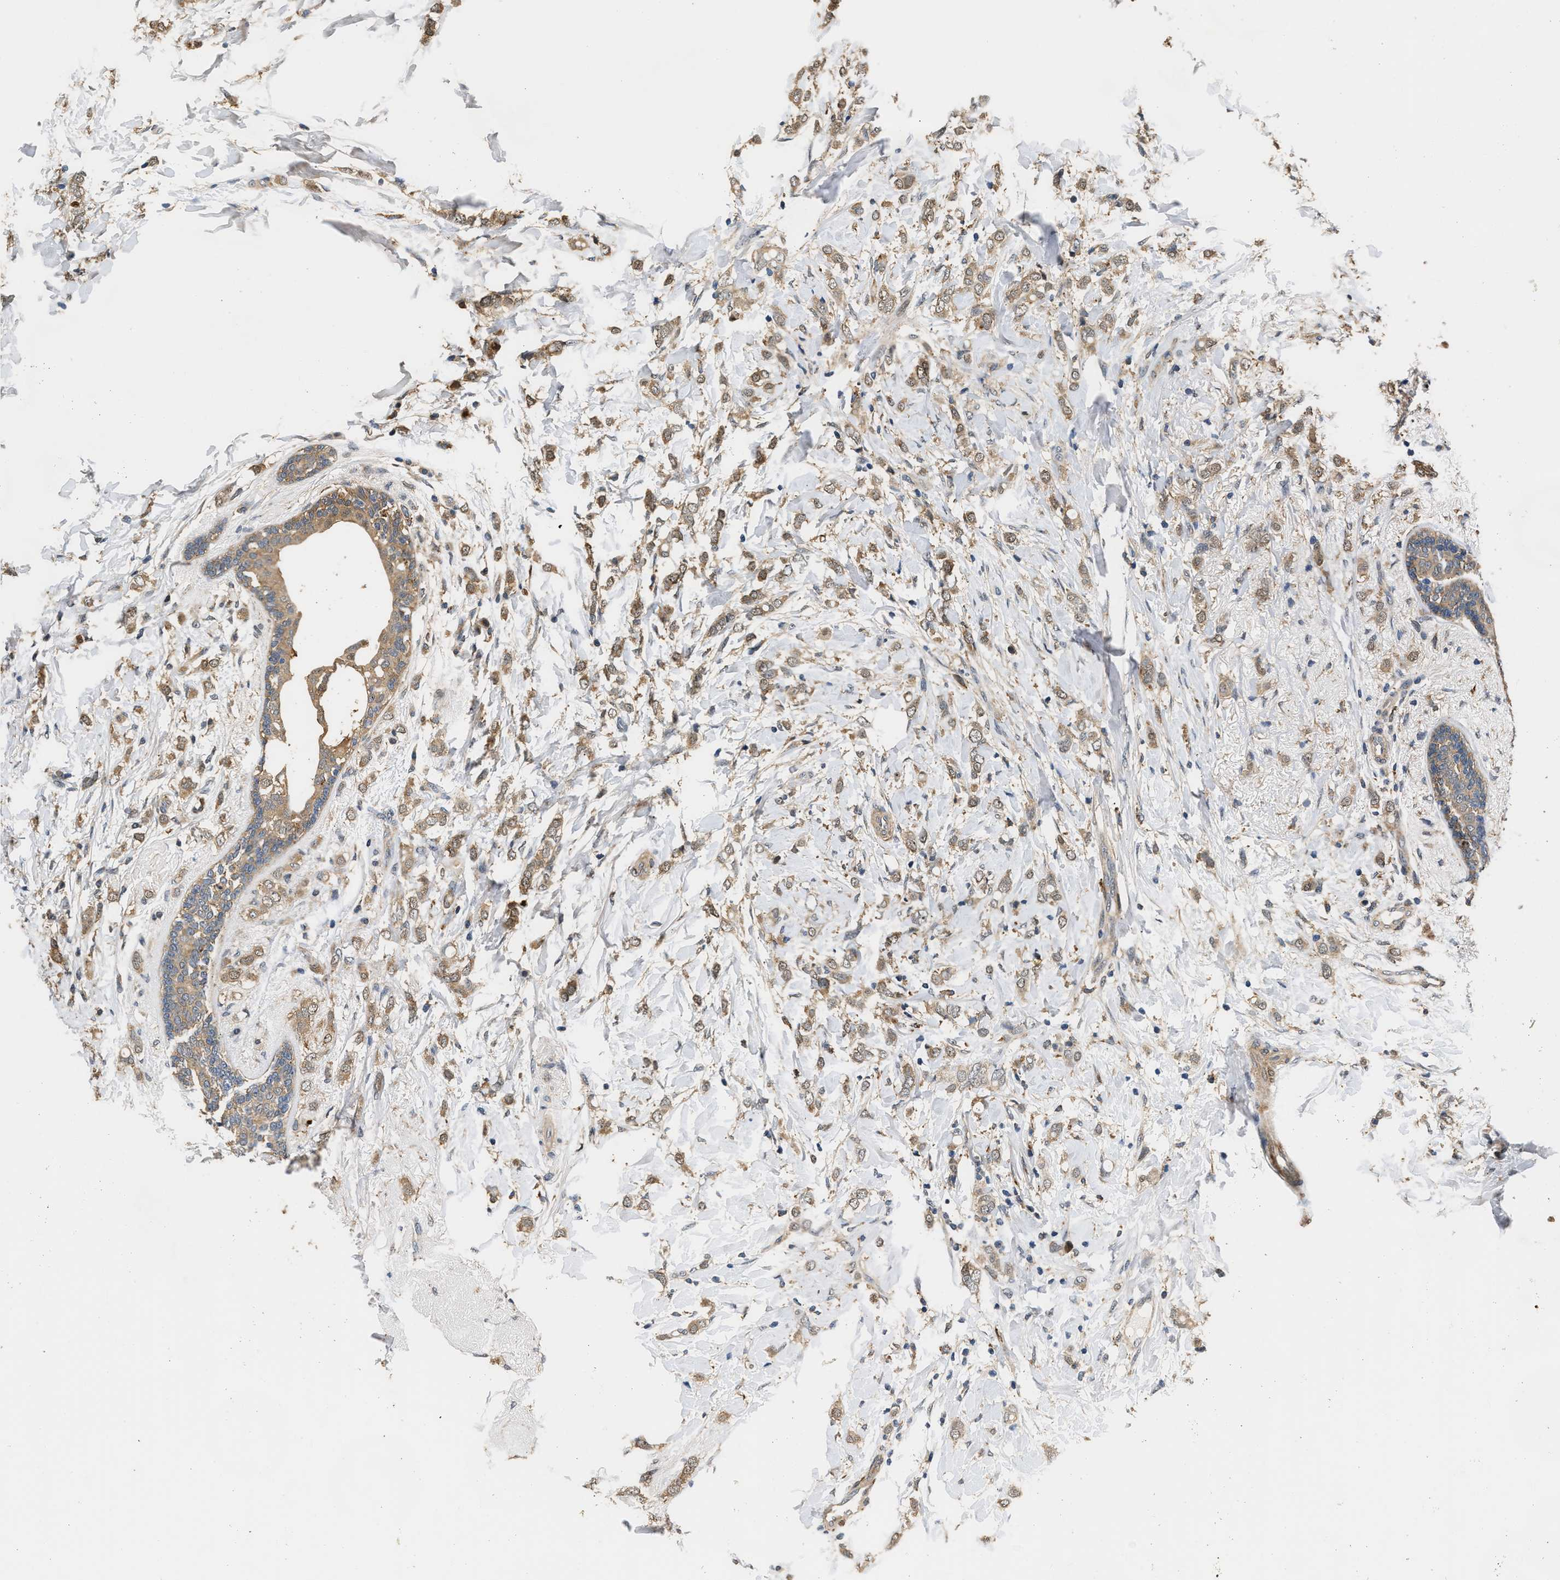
{"staining": {"intensity": "moderate", "quantity": ">75%", "location": "cytoplasmic/membranous"}, "tissue": "breast cancer", "cell_type": "Tumor cells", "image_type": "cancer", "snomed": [{"axis": "morphology", "description": "Normal tissue, NOS"}, {"axis": "morphology", "description": "Lobular carcinoma"}, {"axis": "topography", "description": "Breast"}], "caption": "The micrograph reveals staining of lobular carcinoma (breast), revealing moderate cytoplasmic/membranous protein staining (brown color) within tumor cells.", "gene": "LARP6", "patient": {"sex": "female", "age": 47}}